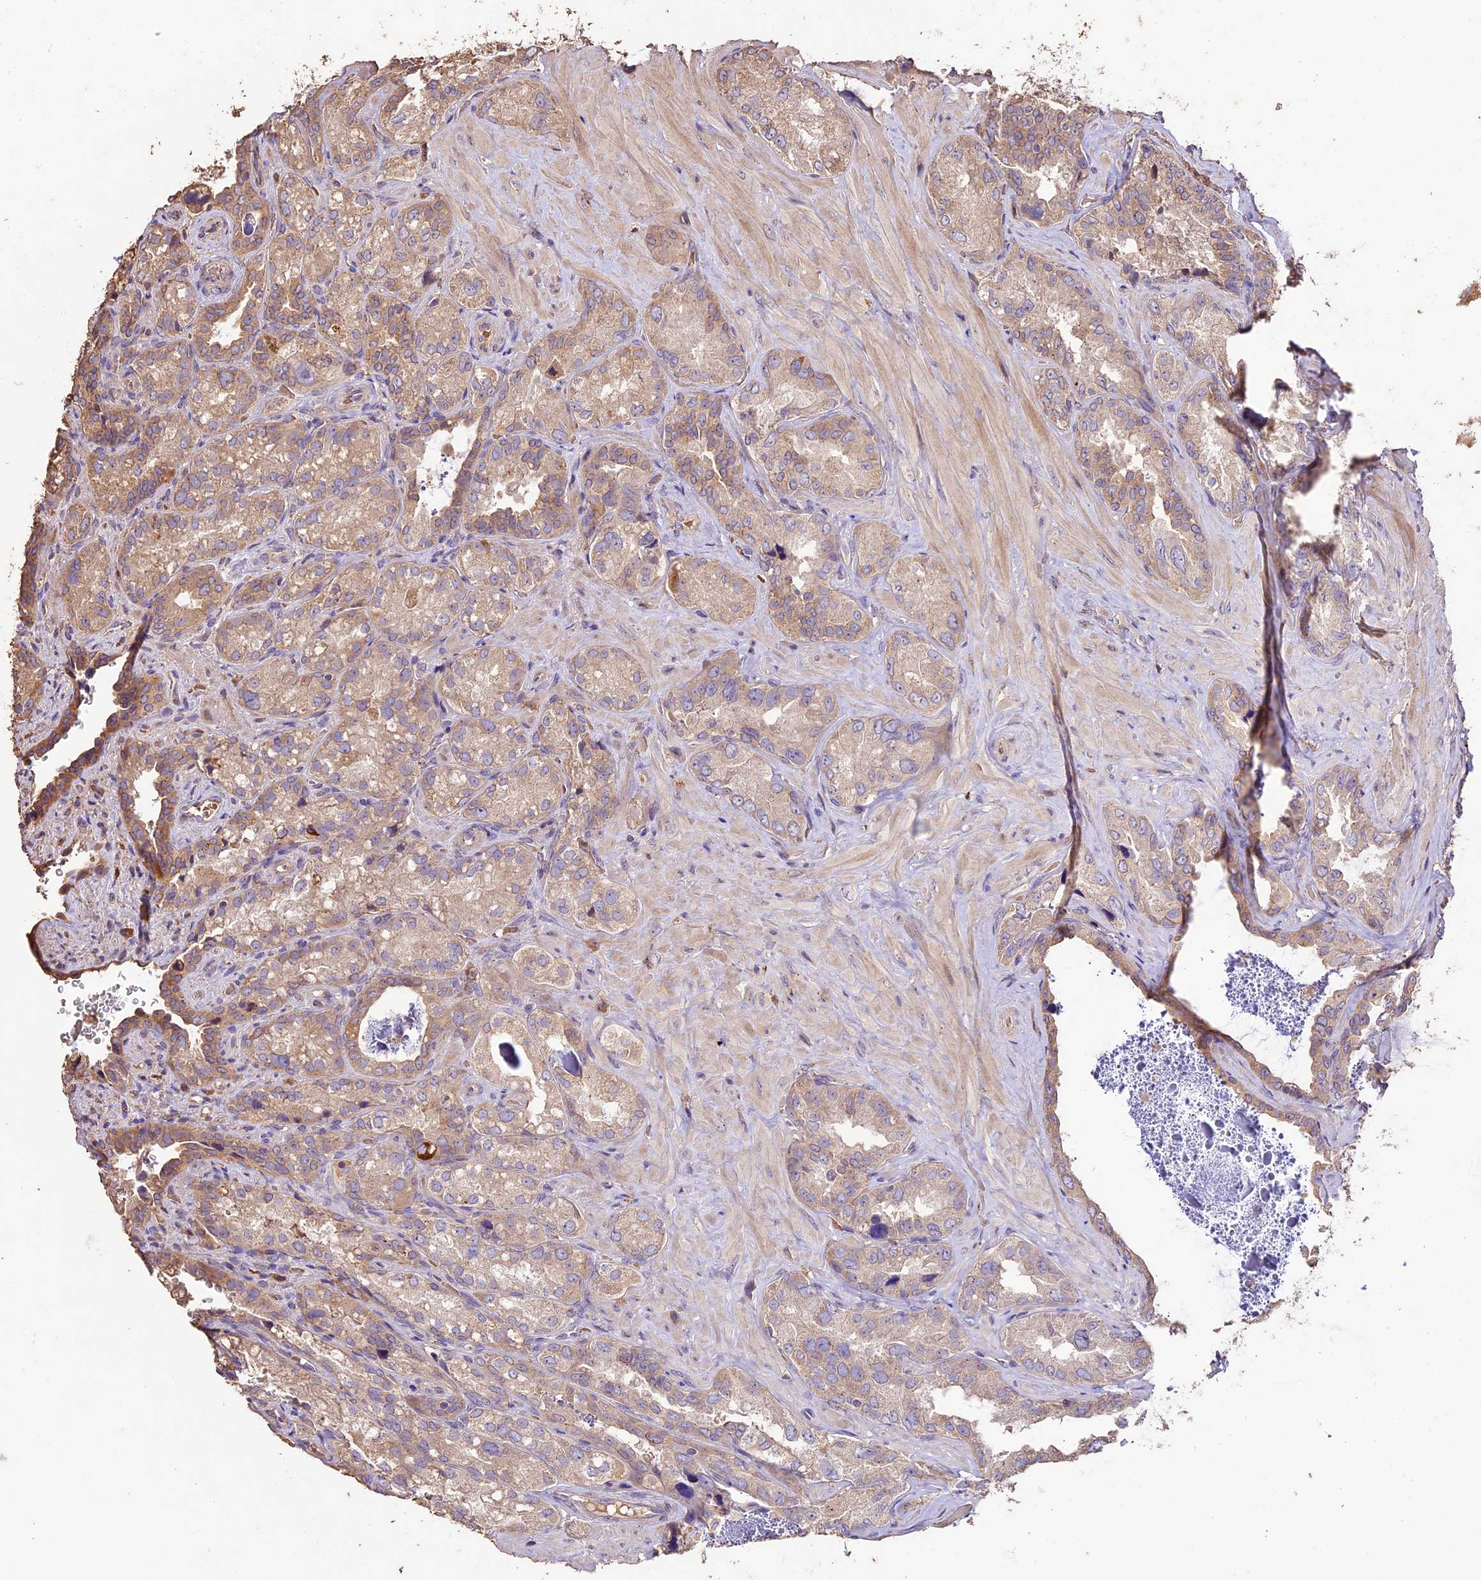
{"staining": {"intensity": "moderate", "quantity": ">75%", "location": "cytoplasmic/membranous"}, "tissue": "seminal vesicle", "cell_type": "Glandular cells", "image_type": "normal", "snomed": [{"axis": "morphology", "description": "Normal tissue, NOS"}, {"axis": "topography", "description": "Seminal veicle"}, {"axis": "topography", "description": "Peripheral nerve tissue"}], "caption": "Protein analysis of unremarkable seminal vesicle reveals moderate cytoplasmic/membranous positivity in about >75% of glandular cells. Using DAB (3,3'-diaminobenzidine) (brown) and hematoxylin (blue) stains, captured at high magnification using brightfield microscopy.", "gene": "CRLF1", "patient": {"sex": "male", "age": 67}}